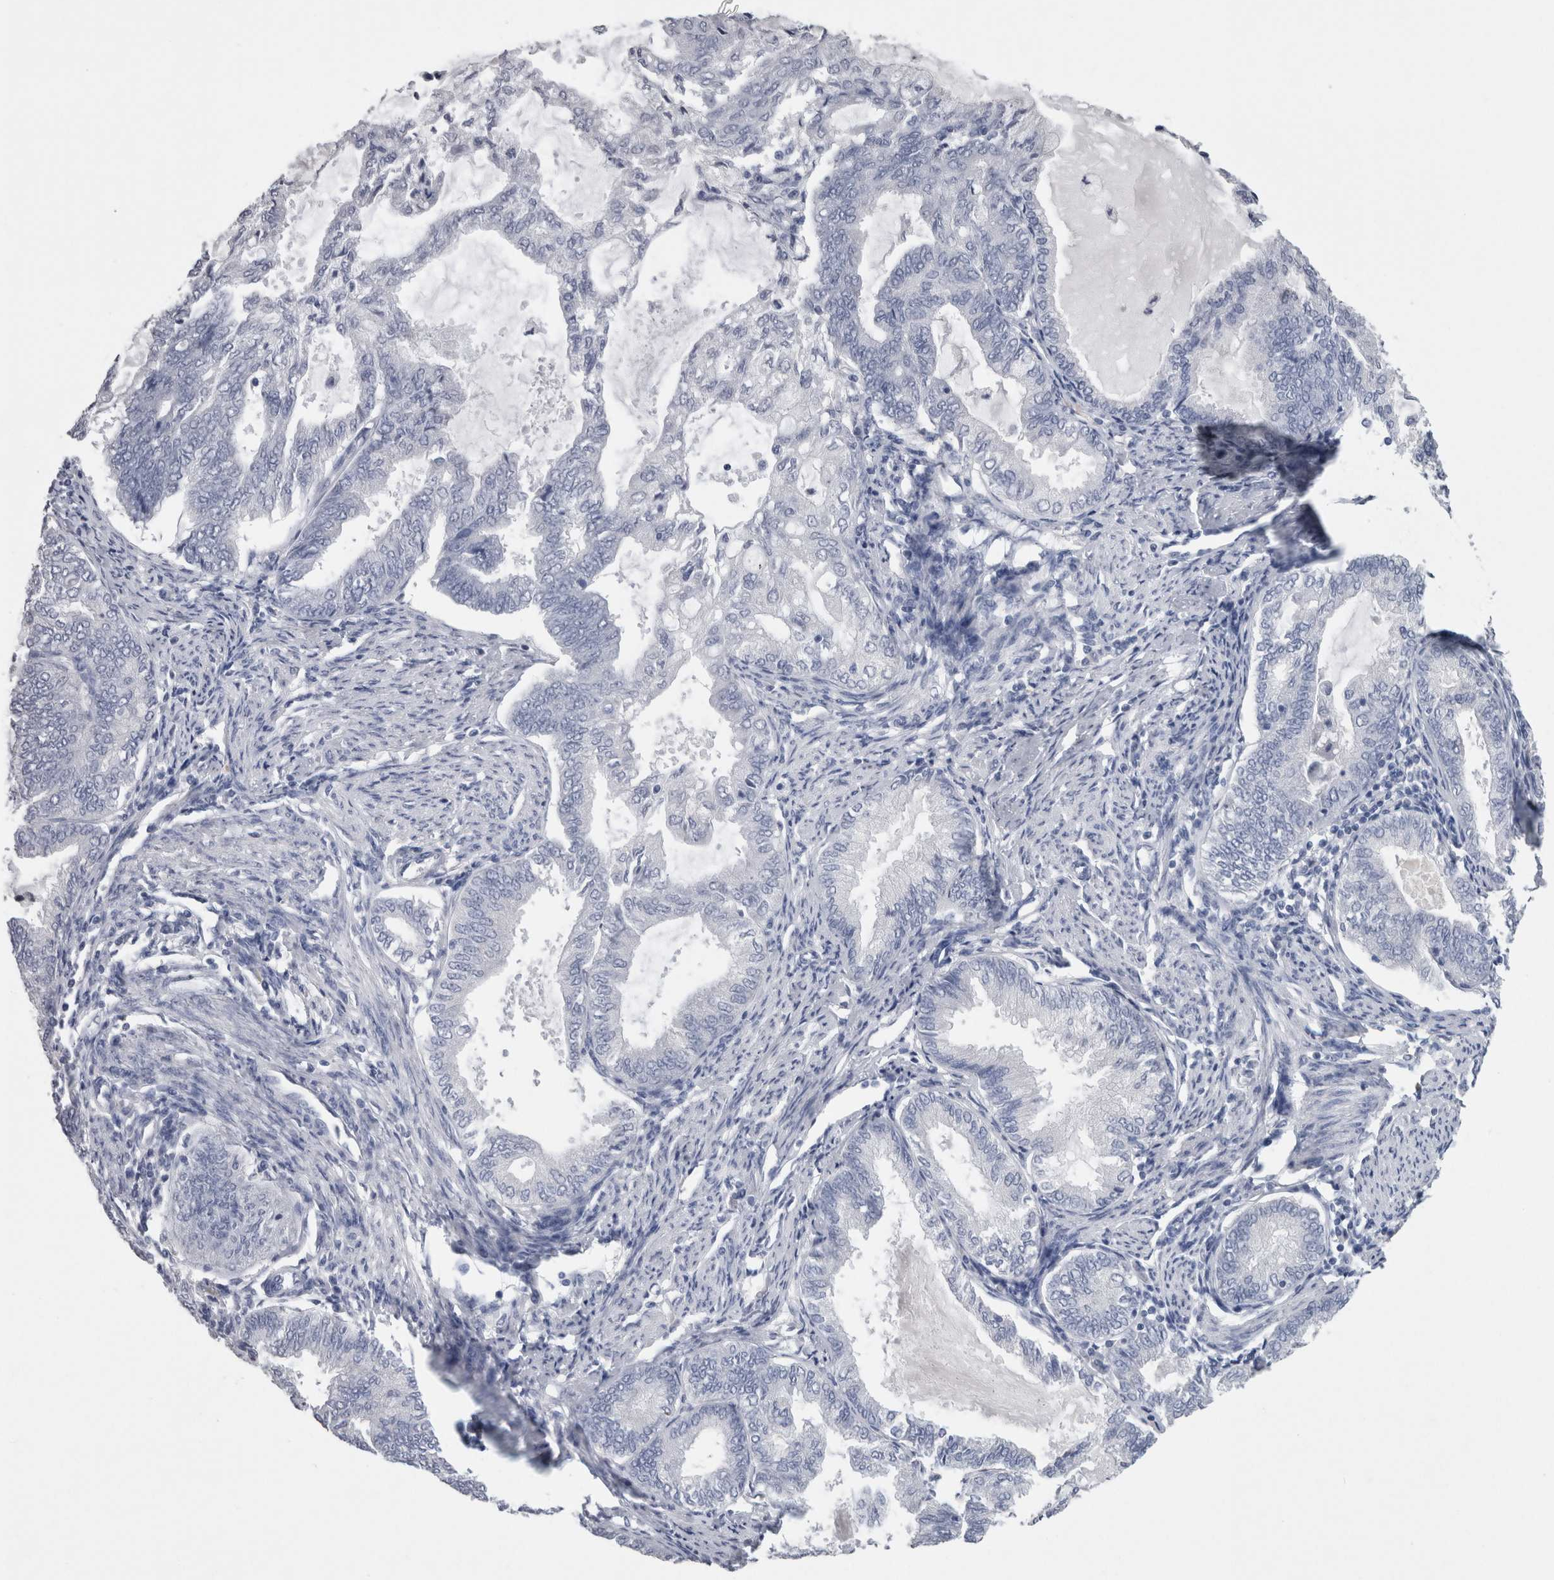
{"staining": {"intensity": "negative", "quantity": "none", "location": "none"}, "tissue": "endometrial cancer", "cell_type": "Tumor cells", "image_type": "cancer", "snomed": [{"axis": "morphology", "description": "Adenocarcinoma, NOS"}, {"axis": "topography", "description": "Endometrium"}], "caption": "There is no significant positivity in tumor cells of endometrial adenocarcinoma.", "gene": "CA8", "patient": {"sex": "female", "age": 86}}